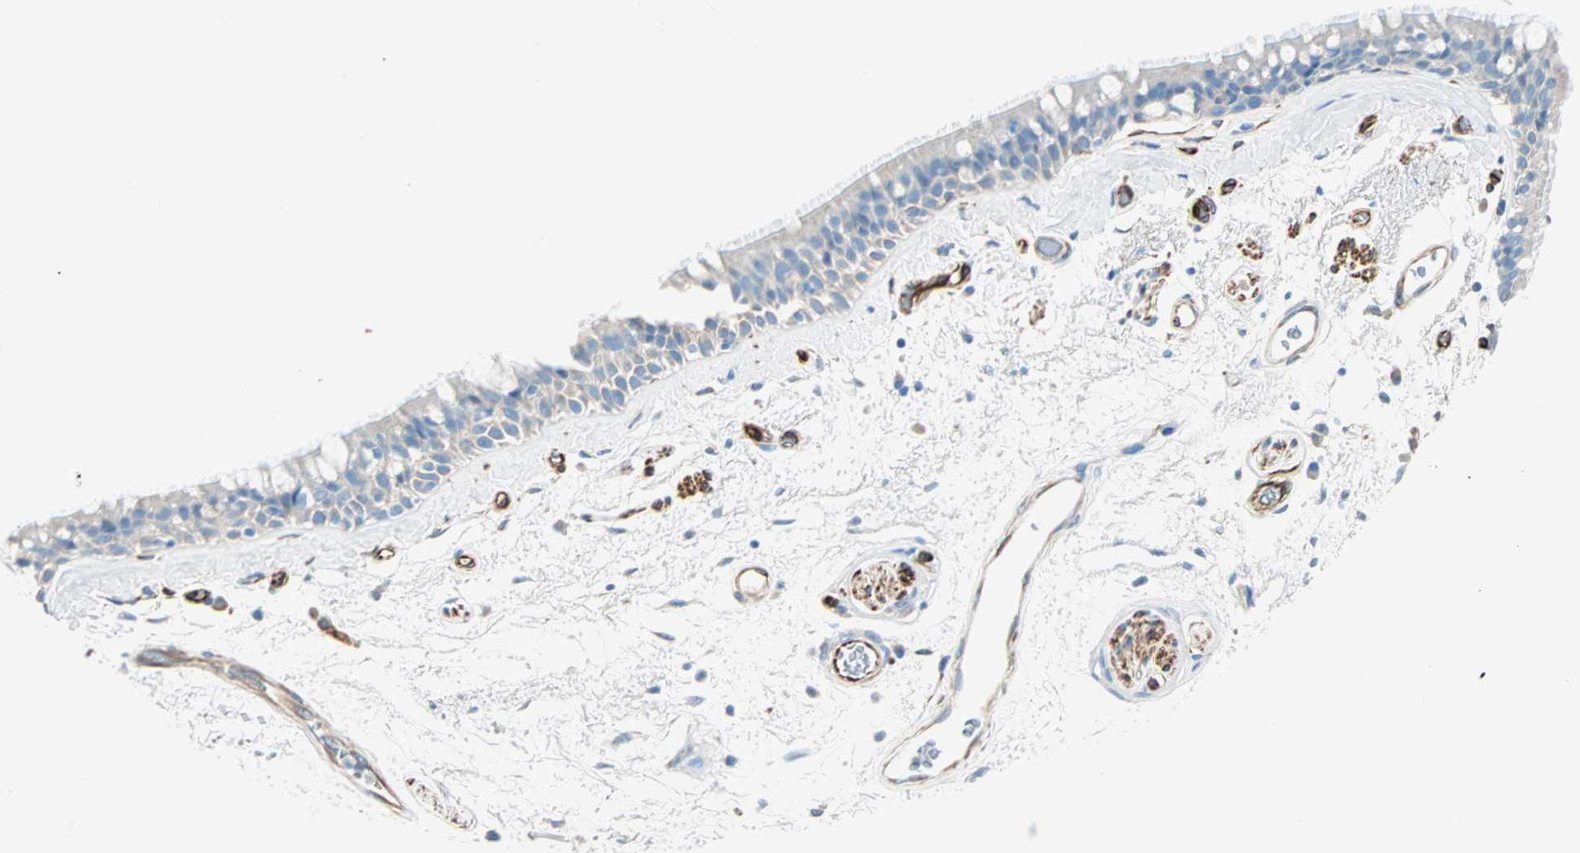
{"staining": {"intensity": "negative", "quantity": "none", "location": "none"}, "tissue": "bronchus", "cell_type": "Respiratory epithelial cells", "image_type": "normal", "snomed": [{"axis": "morphology", "description": "Normal tissue, NOS"}, {"axis": "morphology", "description": "Adenocarcinoma, NOS"}, {"axis": "topography", "description": "Bronchus"}, {"axis": "topography", "description": "Lung"}], "caption": "High power microscopy photomicrograph of an IHC photomicrograph of normal bronchus, revealing no significant expression in respiratory epithelial cells. The staining was performed using DAB to visualize the protein expression in brown, while the nuclei were stained in blue with hematoxylin (Magnification: 20x).", "gene": "NES", "patient": {"sex": "female", "age": 54}}